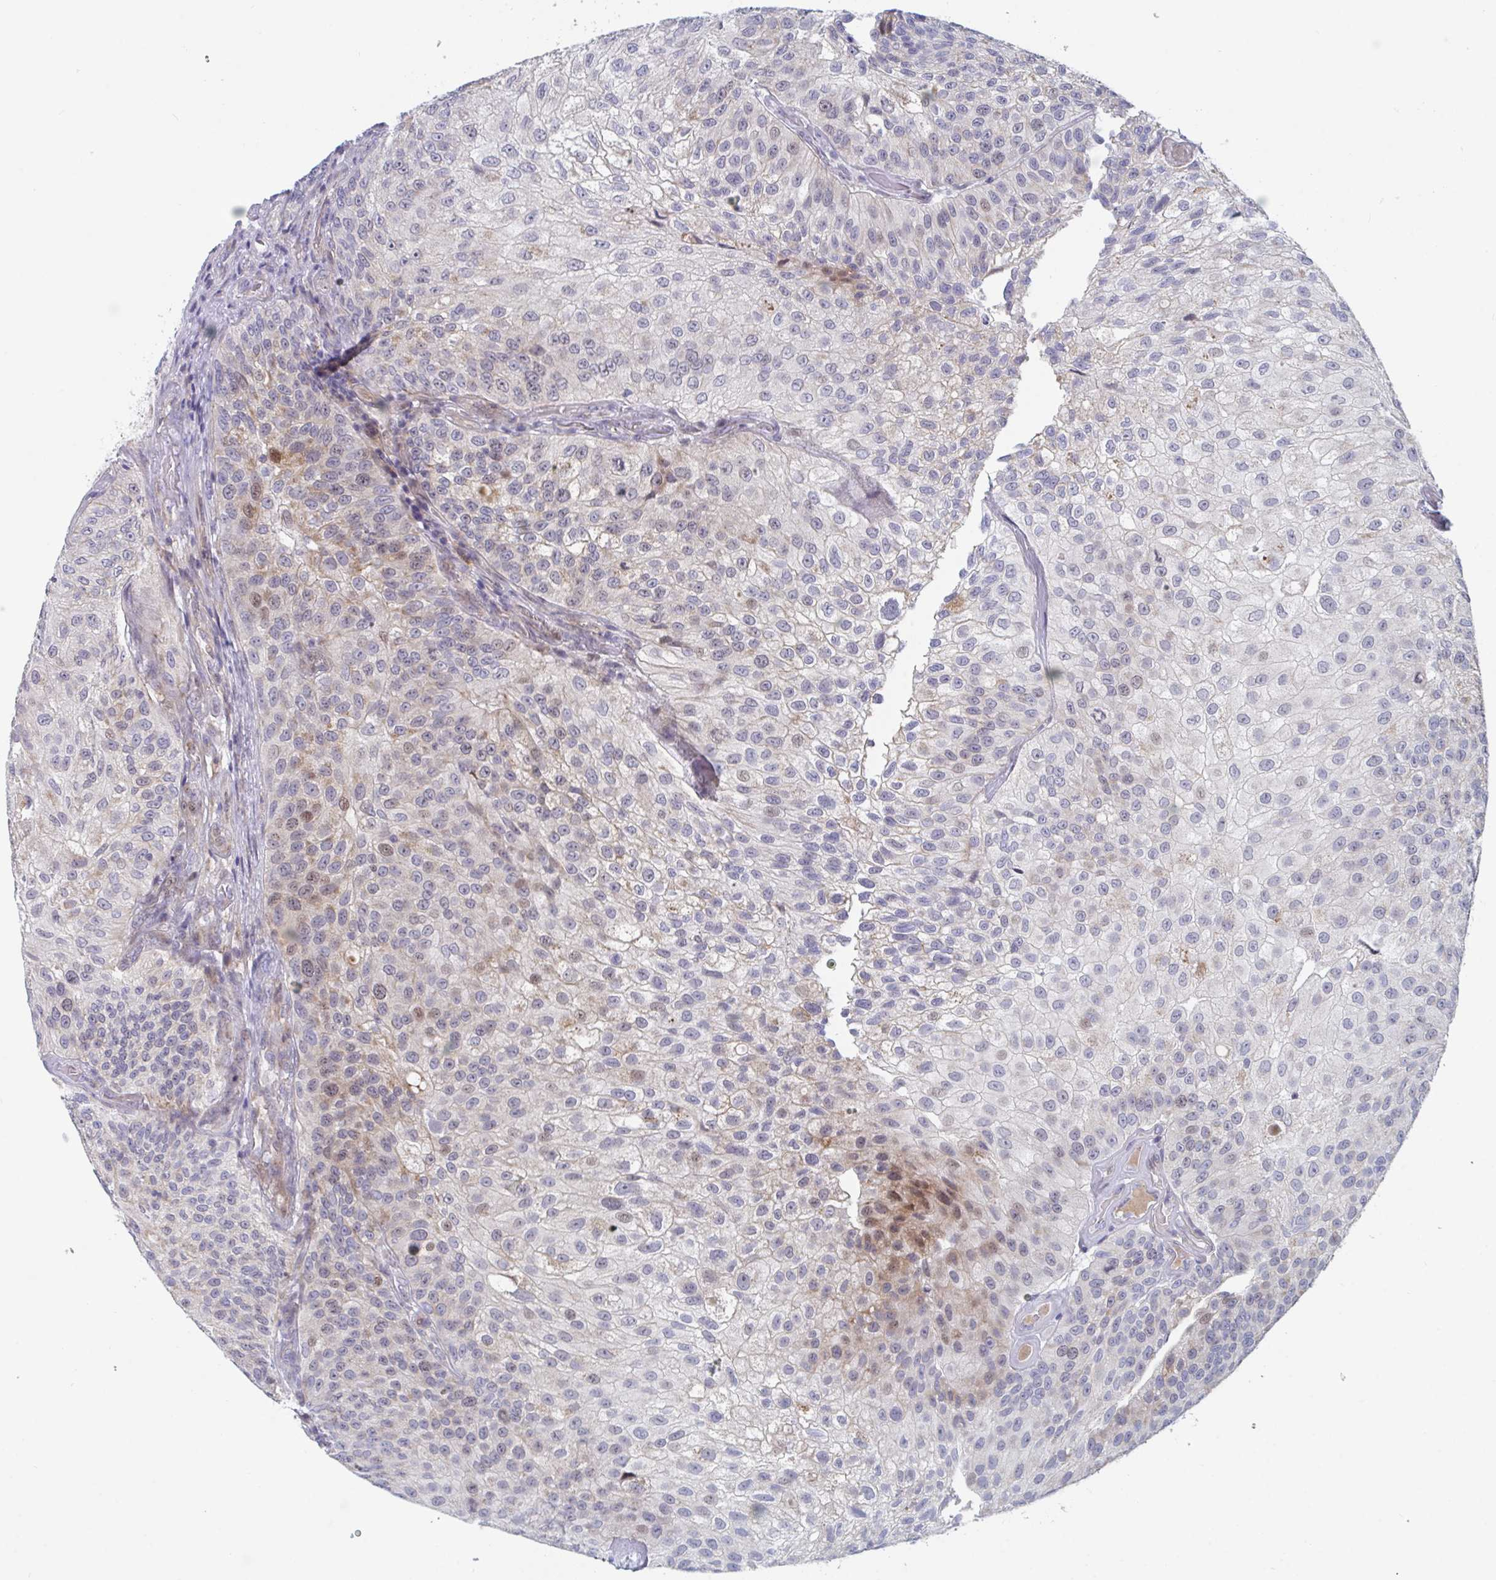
{"staining": {"intensity": "weak", "quantity": "25%-75%", "location": "cytoplasmic/membranous,nuclear"}, "tissue": "urothelial cancer", "cell_type": "Tumor cells", "image_type": "cancer", "snomed": [{"axis": "morphology", "description": "Urothelial carcinoma, NOS"}, {"axis": "topography", "description": "Urinary bladder"}], "caption": "Immunohistochemical staining of urothelial cancer demonstrates low levels of weak cytoplasmic/membranous and nuclear protein staining in approximately 25%-75% of tumor cells.", "gene": "CENPT", "patient": {"sex": "male", "age": 87}}